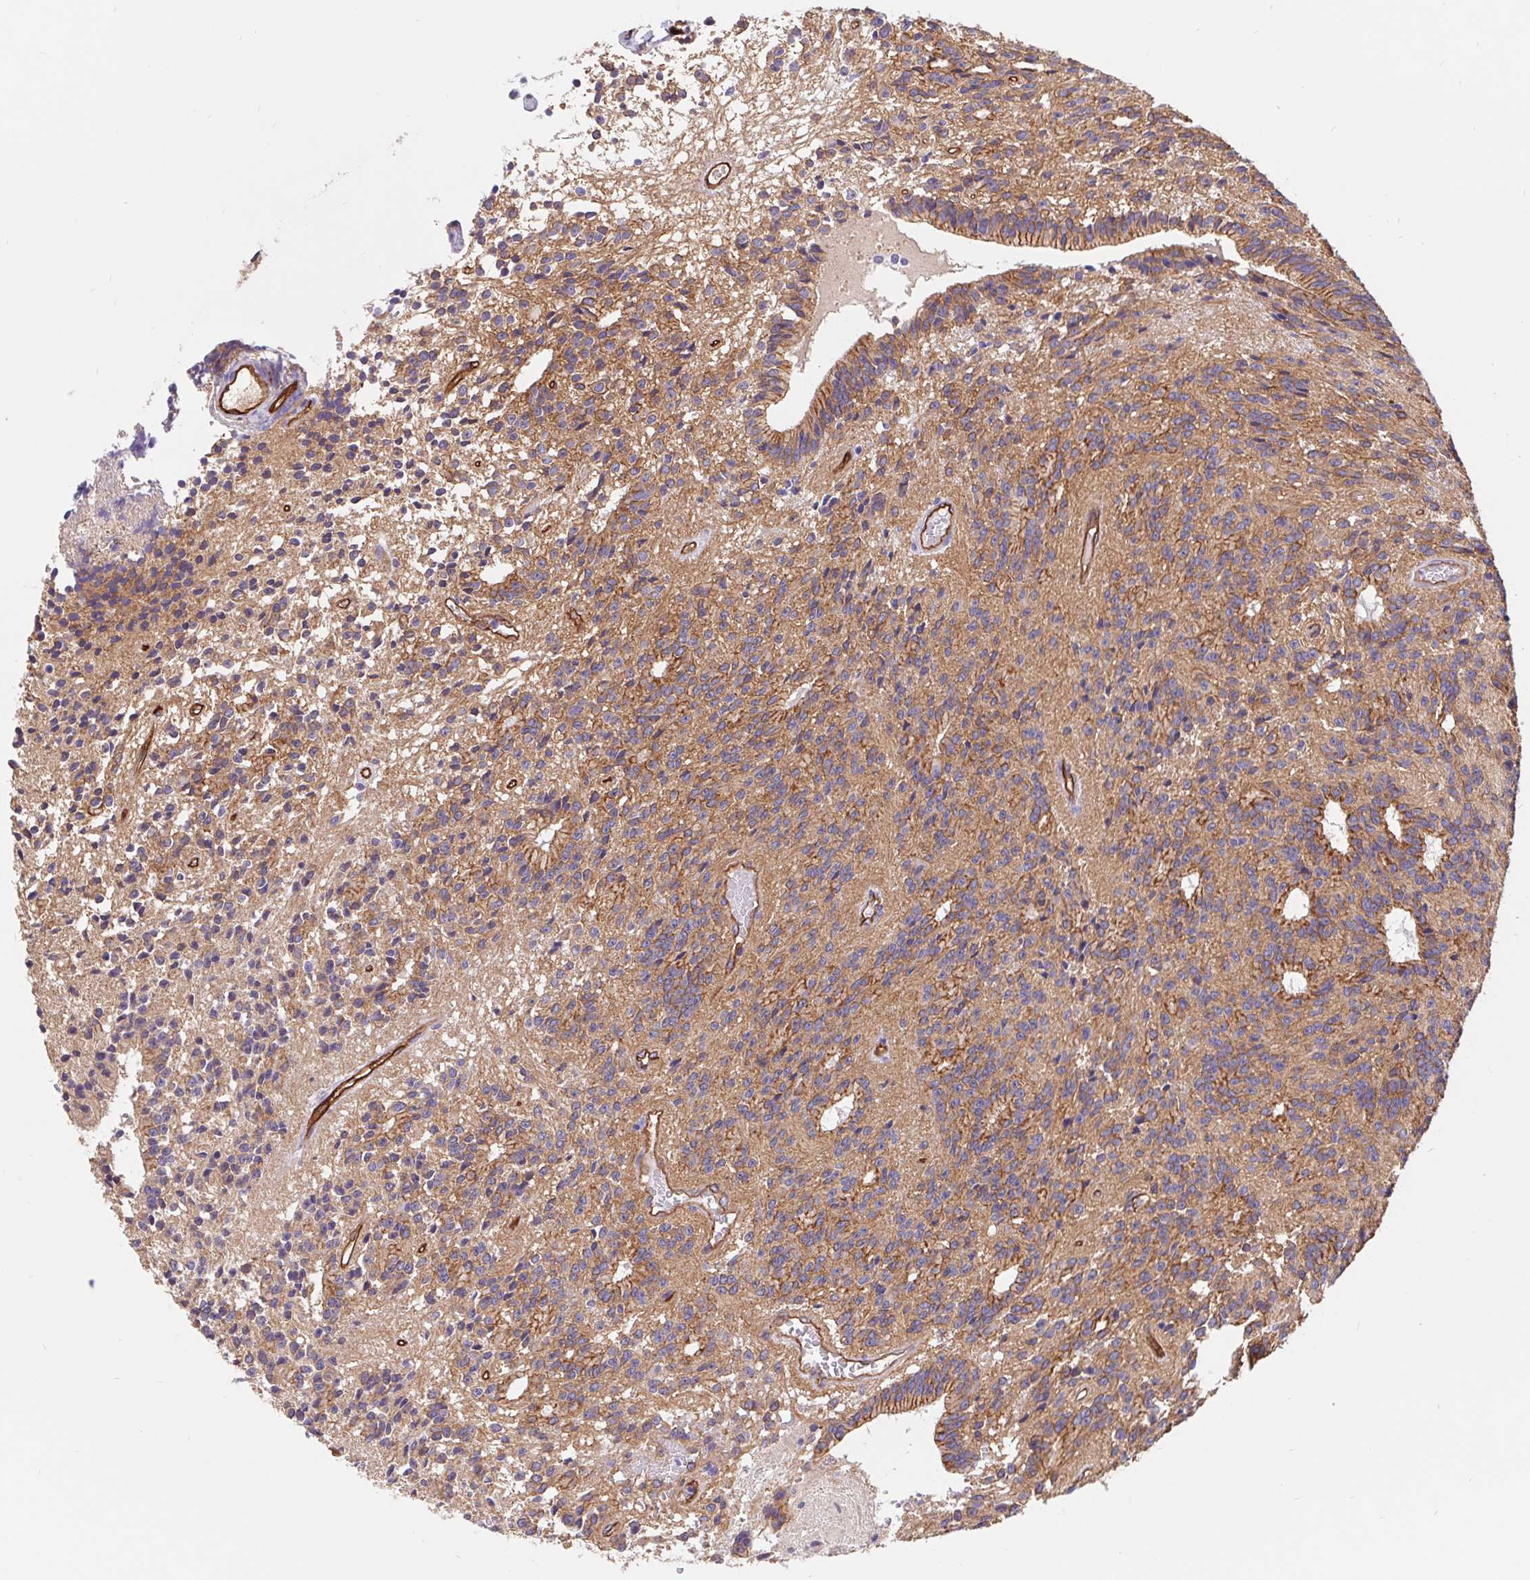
{"staining": {"intensity": "weak", "quantity": "25%-75%", "location": "cytoplasmic/membranous"}, "tissue": "glioma", "cell_type": "Tumor cells", "image_type": "cancer", "snomed": [{"axis": "morphology", "description": "Glioma, malignant, Low grade"}, {"axis": "topography", "description": "Brain"}], "caption": "Tumor cells exhibit weak cytoplasmic/membranous expression in about 25%-75% of cells in malignant glioma (low-grade).", "gene": "LIMCH1", "patient": {"sex": "male", "age": 31}}